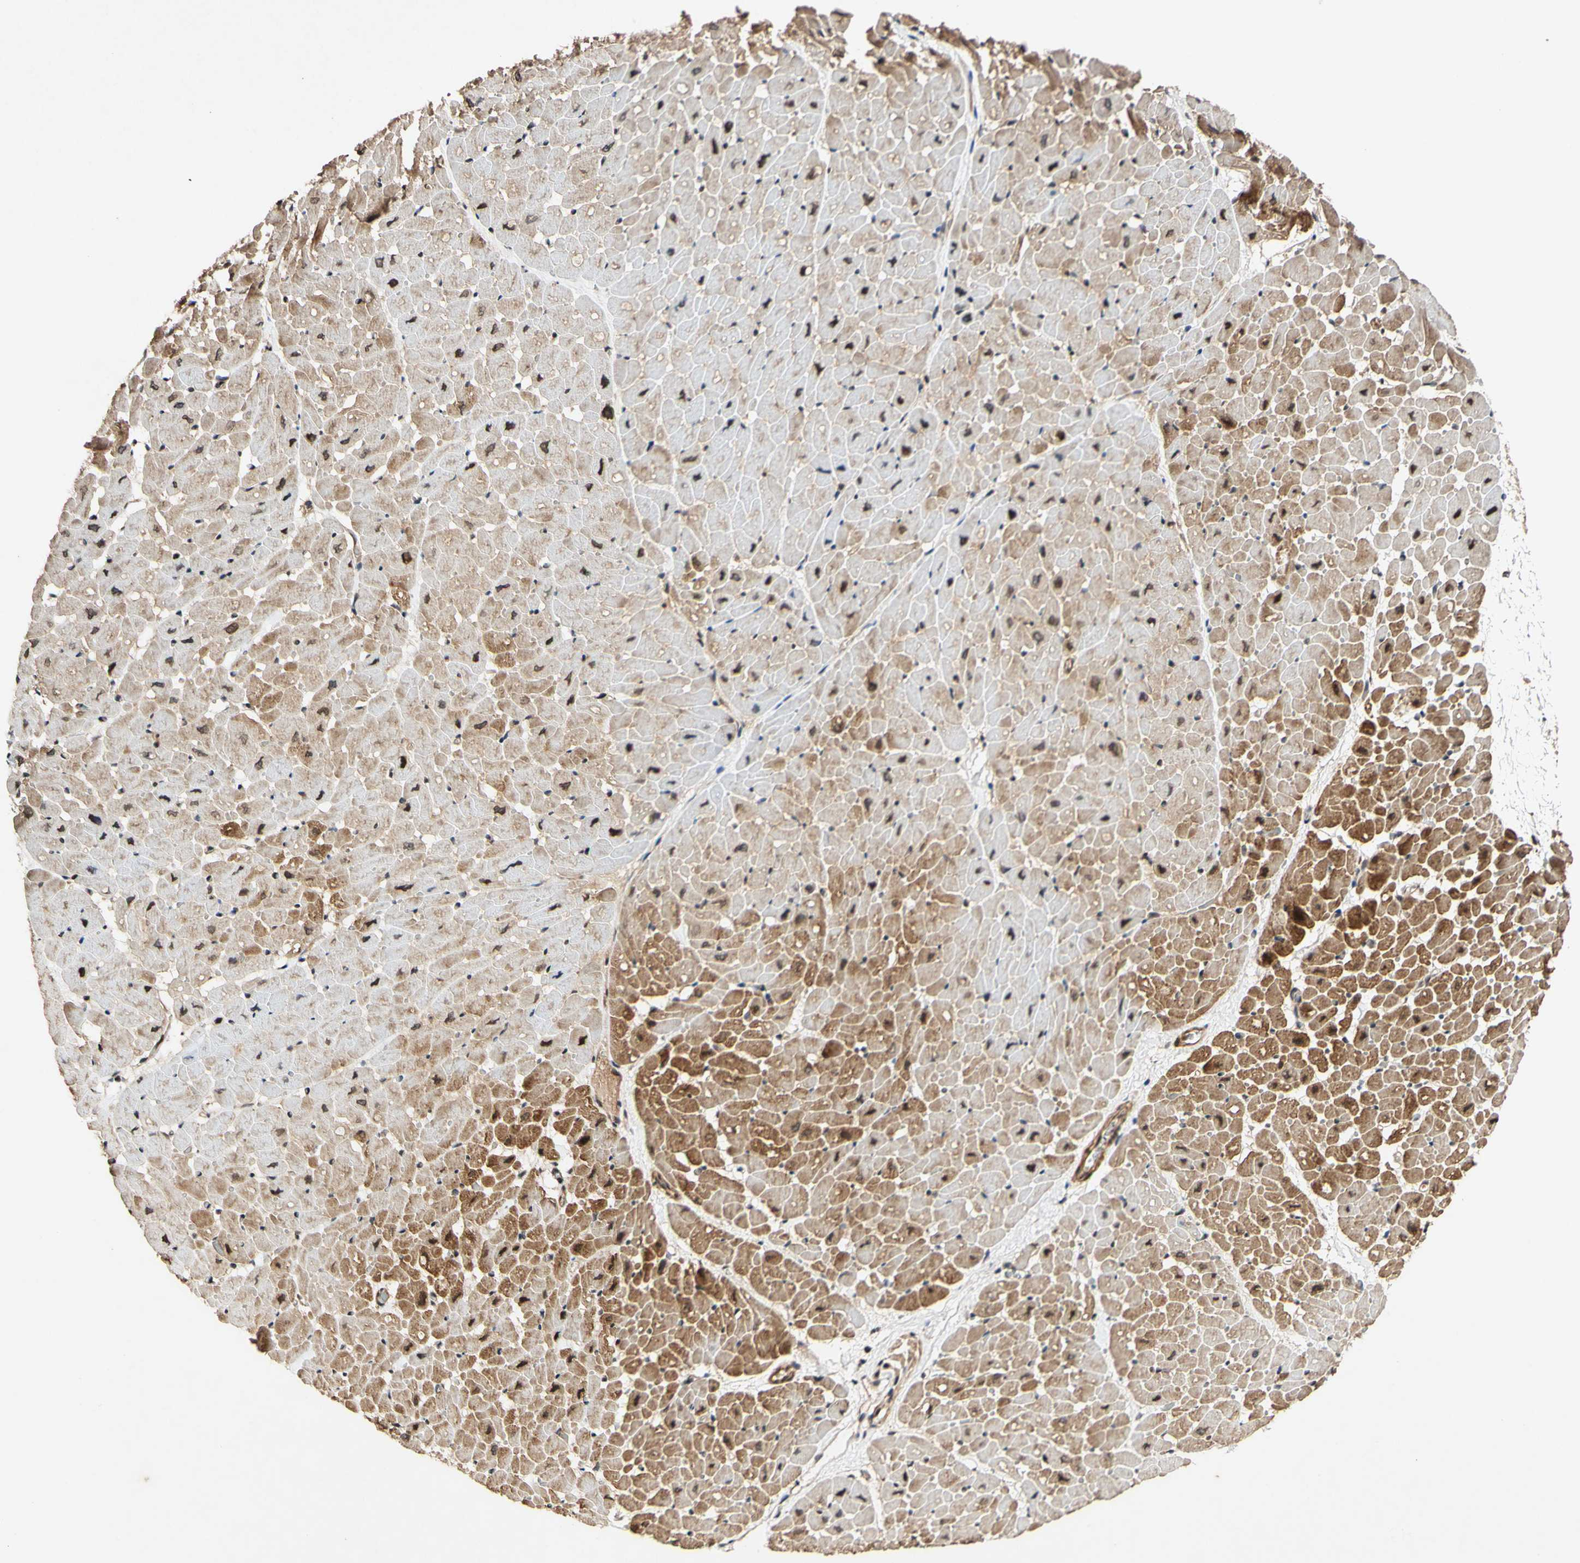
{"staining": {"intensity": "moderate", "quantity": "25%-75%", "location": "nuclear"}, "tissue": "heart muscle", "cell_type": "Cardiomyocytes", "image_type": "normal", "snomed": [{"axis": "morphology", "description": "Normal tissue, NOS"}, {"axis": "topography", "description": "Heart"}], "caption": "Immunohistochemical staining of unremarkable heart muscle demonstrates moderate nuclear protein staining in about 25%-75% of cardiomyocytes. The staining was performed using DAB, with brown indicating positive protein expression. Nuclei are stained blue with hematoxylin.", "gene": "CSNK1E", "patient": {"sex": "male", "age": 45}}